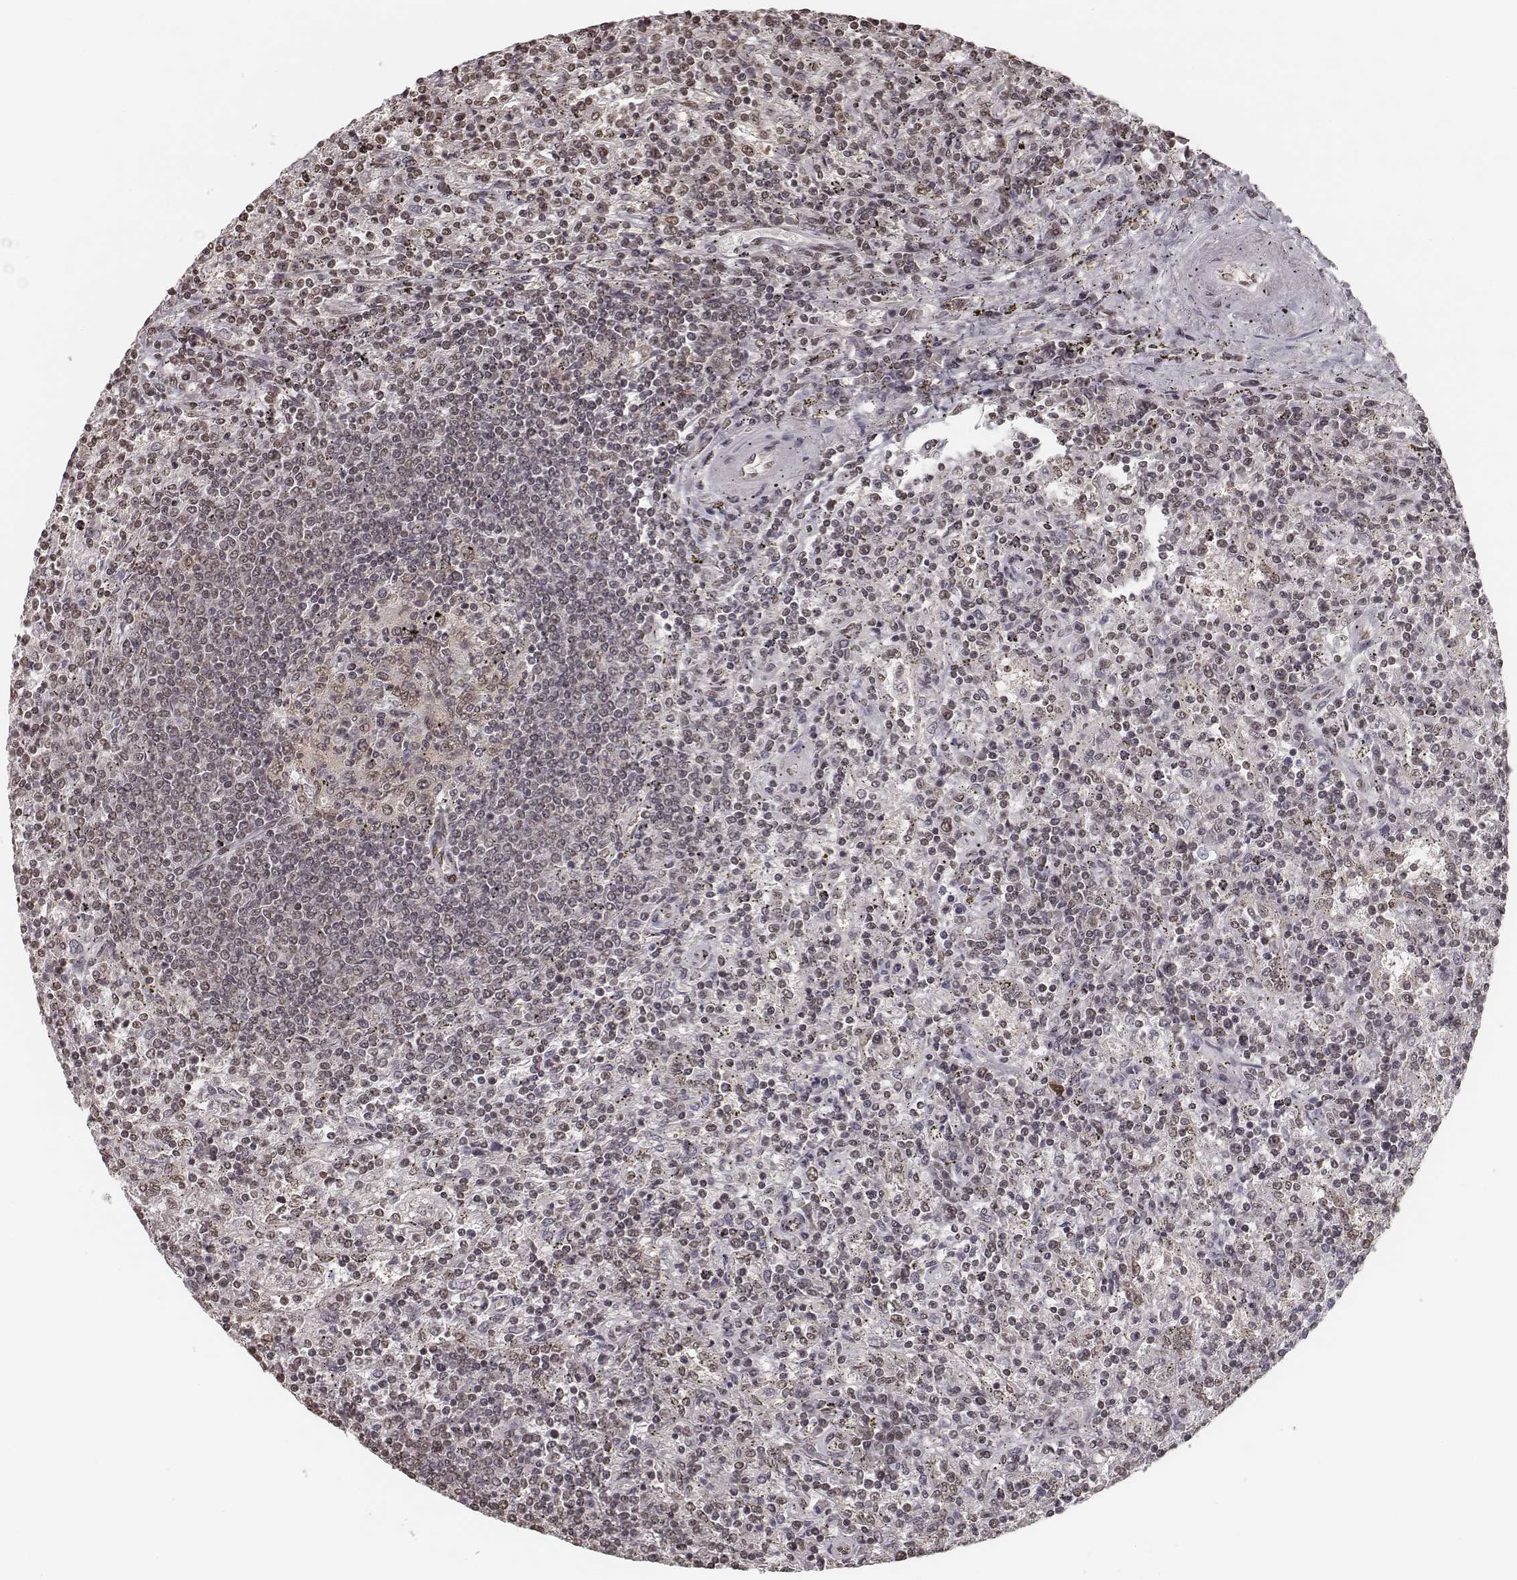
{"staining": {"intensity": "negative", "quantity": "none", "location": "none"}, "tissue": "lymphoma", "cell_type": "Tumor cells", "image_type": "cancer", "snomed": [{"axis": "morphology", "description": "Malignant lymphoma, non-Hodgkin's type, Low grade"}, {"axis": "topography", "description": "Spleen"}], "caption": "Lymphoma was stained to show a protein in brown. There is no significant staining in tumor cells. (Immunohistochemistry (ihc), brightfield microscopy, high magnification).", "gene": "HMGA2", "patient": {"sex": "male", "age": 62}}